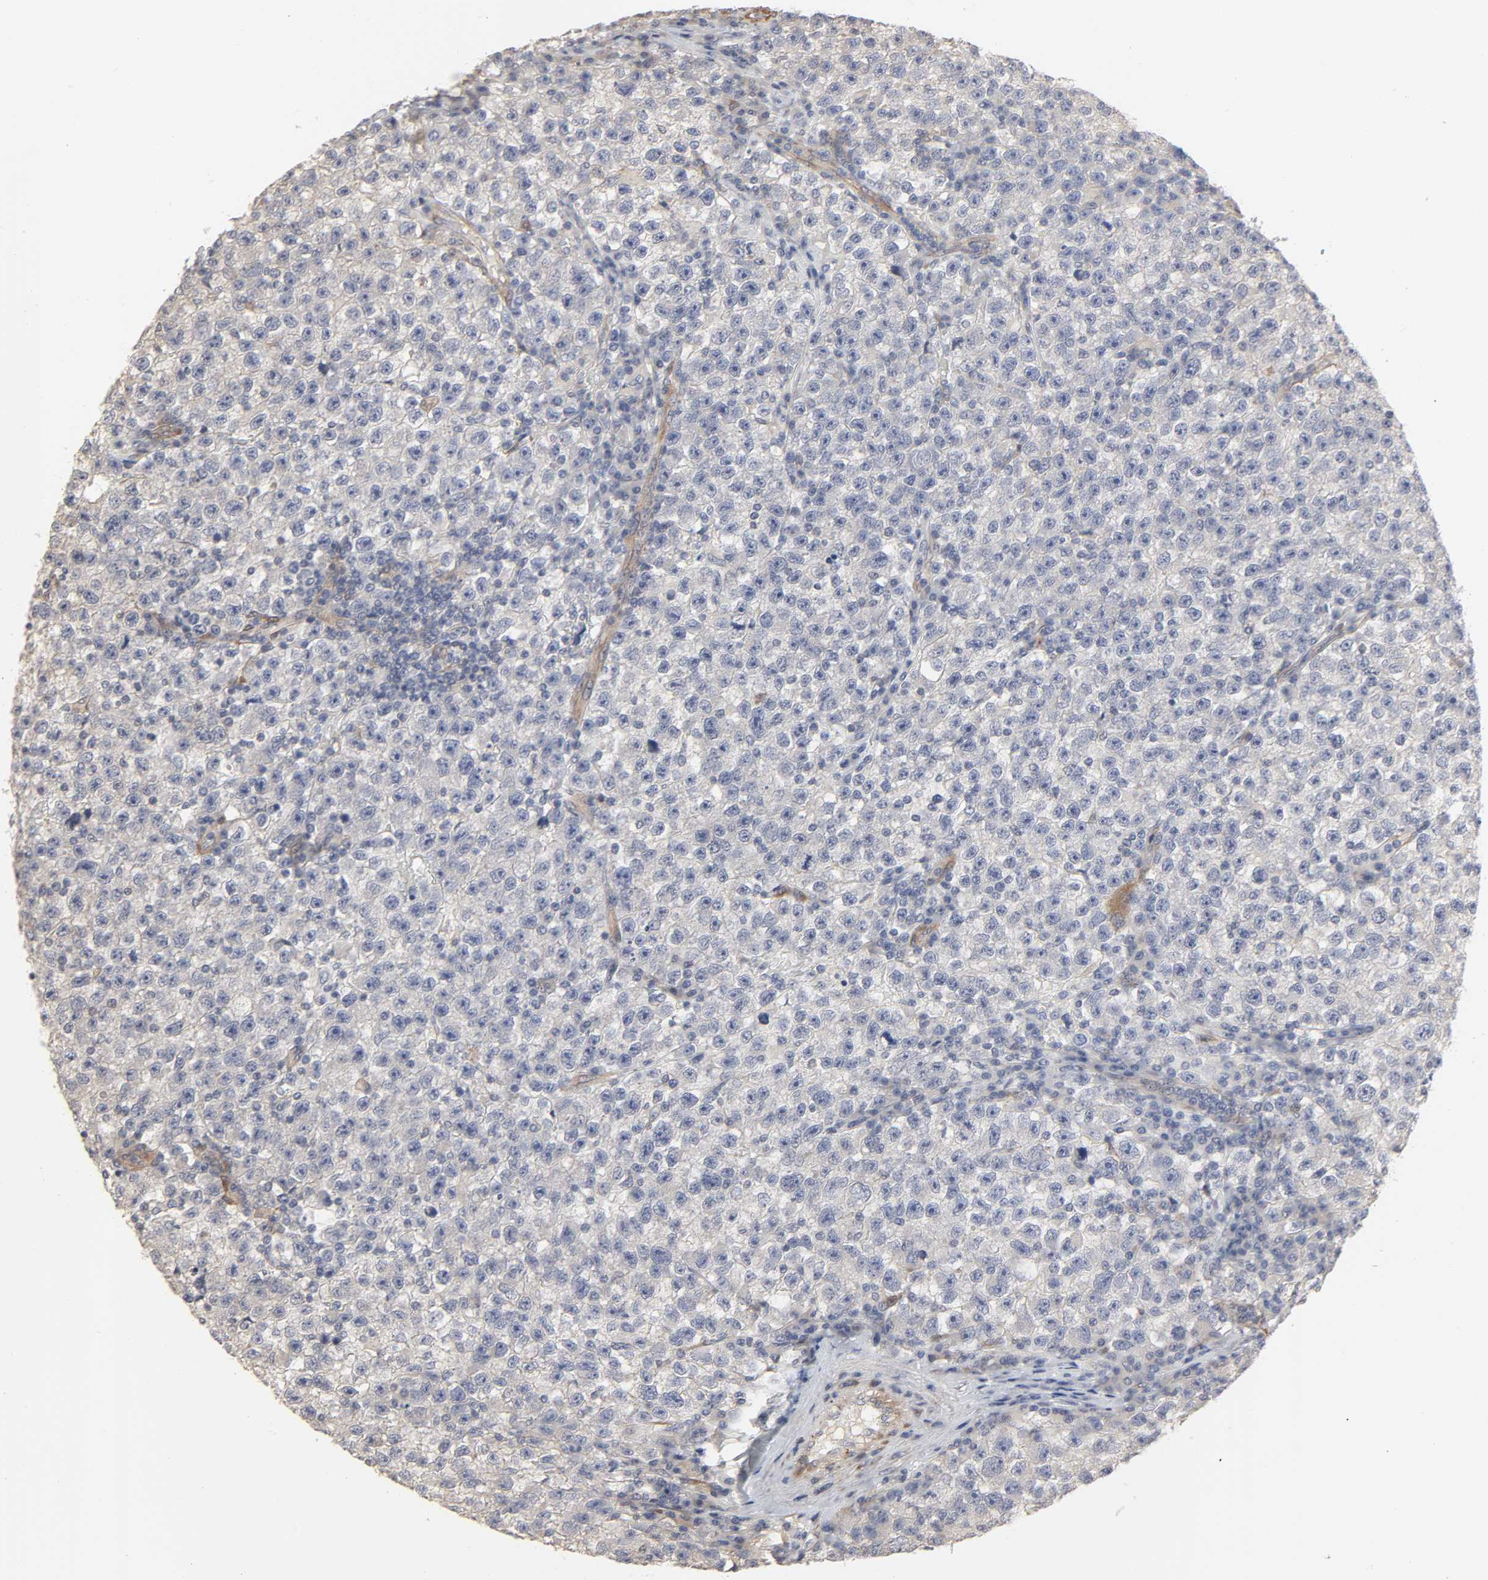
{"staining": {"intensity": "negative", "quantity": "none", "location": "none"}, "tissue": "testis cancer", "cell_type": "Tumor cells", "image_type": "cancer", "snomed": [{"axis": "morphology", "description": "Seminoma, NOS"}, {"axis": "topography", "description": "Testis"}], "caption": "High magnification brightfield microscopy of testis seminoma stained with DAB (brown) and counterstained with hematoxylin (blue): tumor cells show no significant staining.", "gene": "NDRG2", "patient": {"sex": "male", "age": 22}}